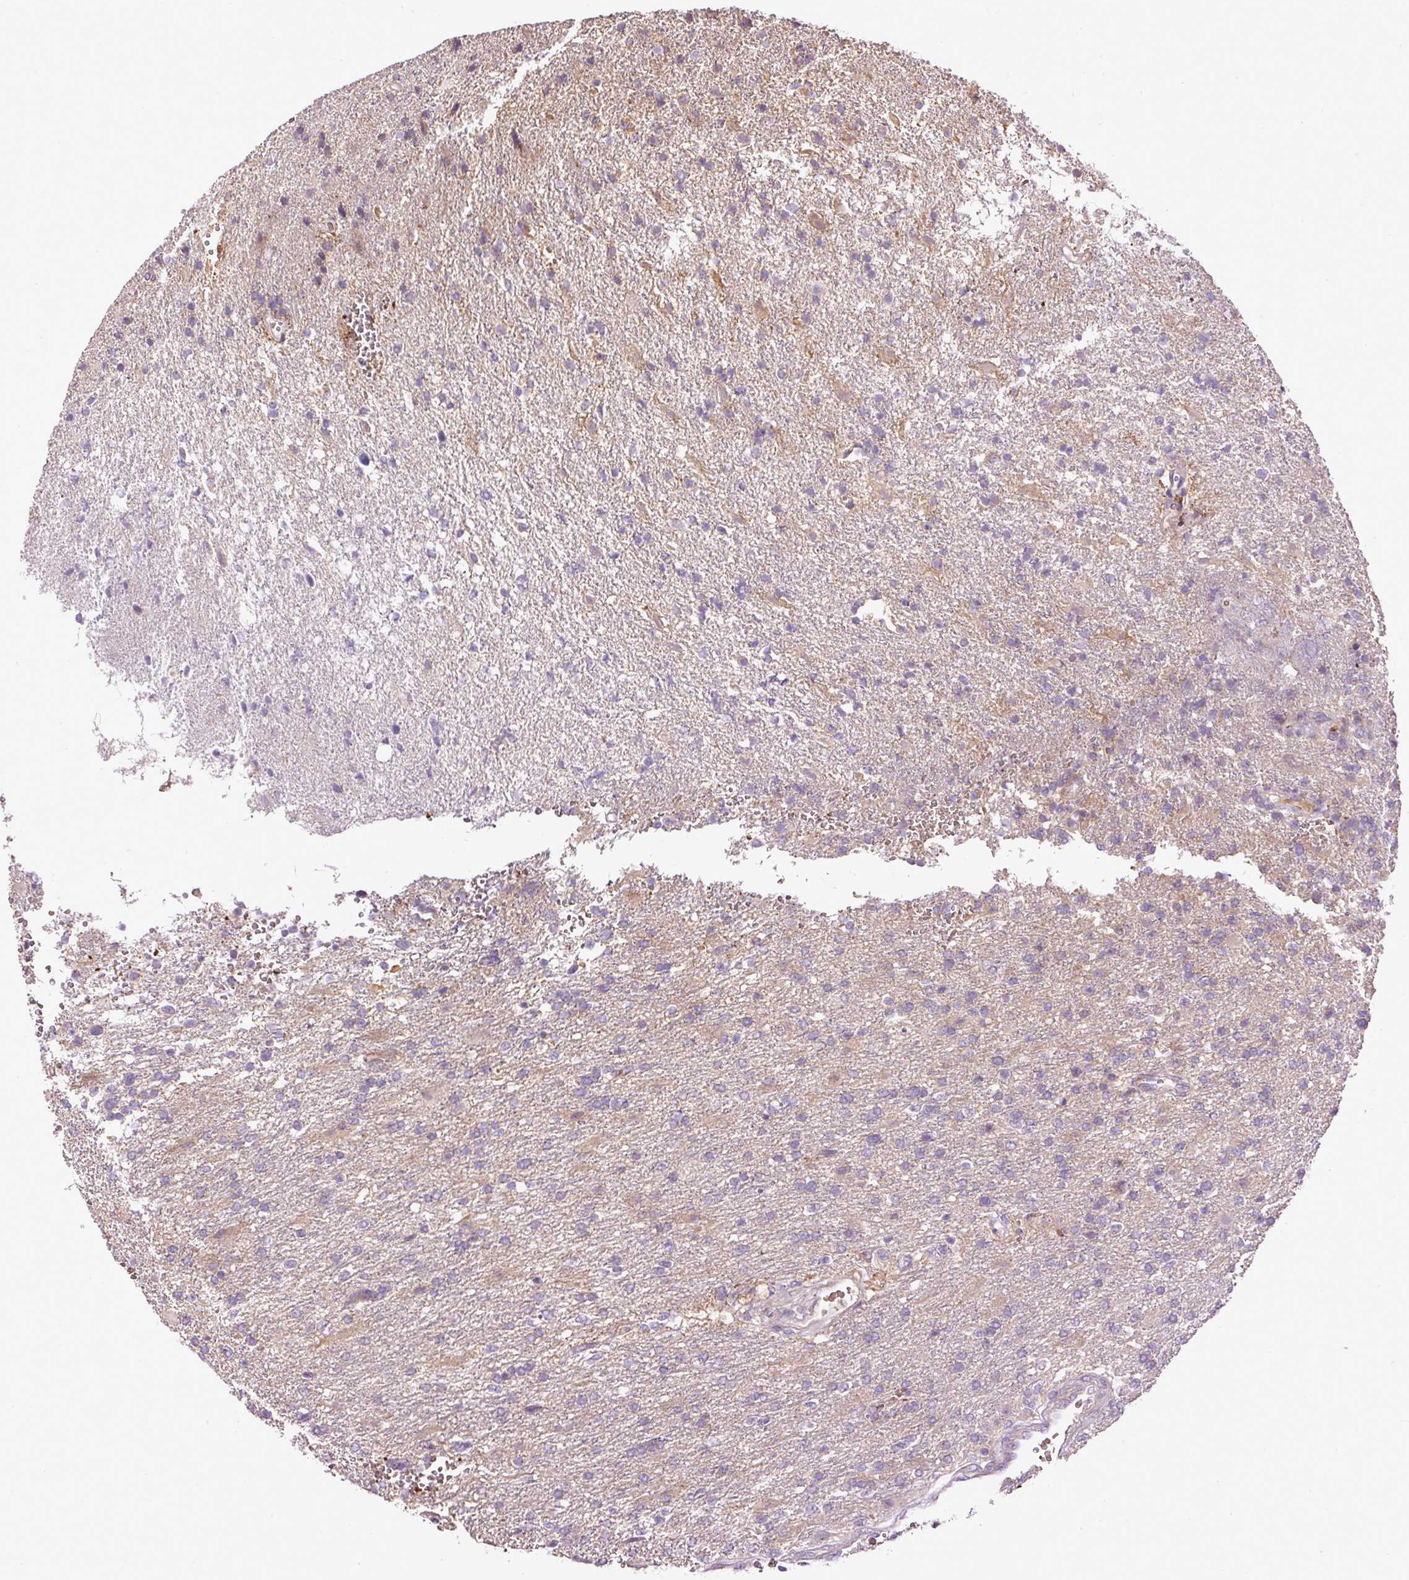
{"staining": {"intensity": "negative", "quantity": "none", "location": "none"}, "tissue": "glioma", "cell_type": "Tumor cells", "image_type": "cancer", "snomed": [{"axis": "morphology", "description": "Glioma, malignant, High grade"}, {"axis": "topography", "description": "Brain"}], "caption": "A micrograph of high-grade glioma (malignant) stained for a protein shows no brown staining in tumor cells.", "gene": "CXCL13", "patient": {"sex": "male", "age": 56}}